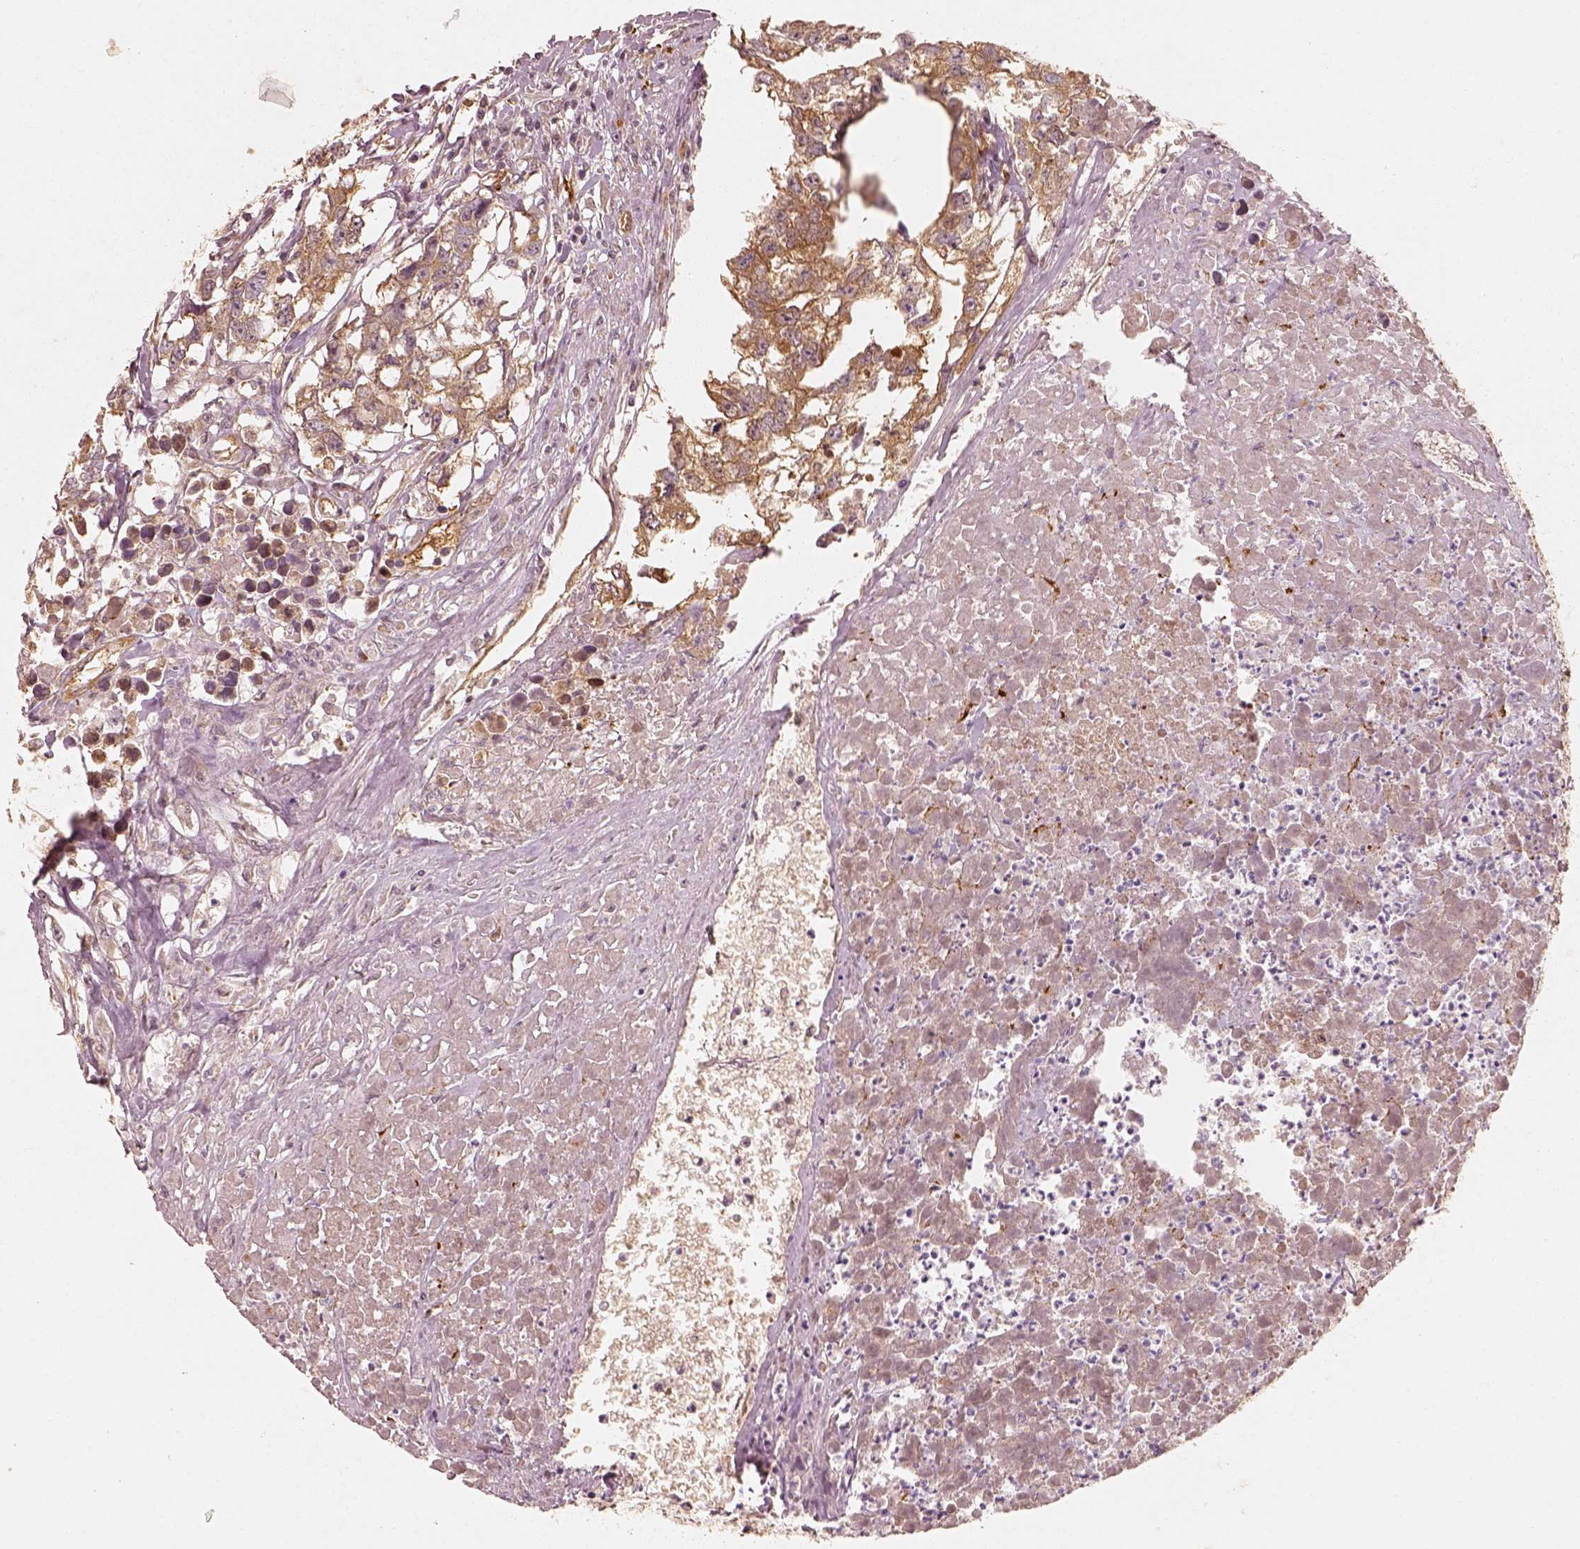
{"staining": {"intensity": "strong", "quantity": "<25%", "location": "cytoplasmic/membranous"}, "tissue": "testis cancer", "cell_type": "Tumor cells", "image_type": "cancer", "snomed": [{"axis": "morphology", "description": "Carcinoma, Embryonal, NOS"}, {"axis": "morphology", "description": "Teratoma, malignant, NOS"}, {"axis": "topography", "description": "Testis"}], "caption": "A photomicrograph of human embryonal carcinoma (testis) stained for a protein displays strong cytoplasmic/membranous brown staining in tumor cells. Using DAB (3,3'-diaminobenzidine) (brown) and hematoxylin (blue) stains, captured at high magnification using brightfield microscopy.", "gene": "FSCN1", "patient": {"sex": "male", "age": 44}}